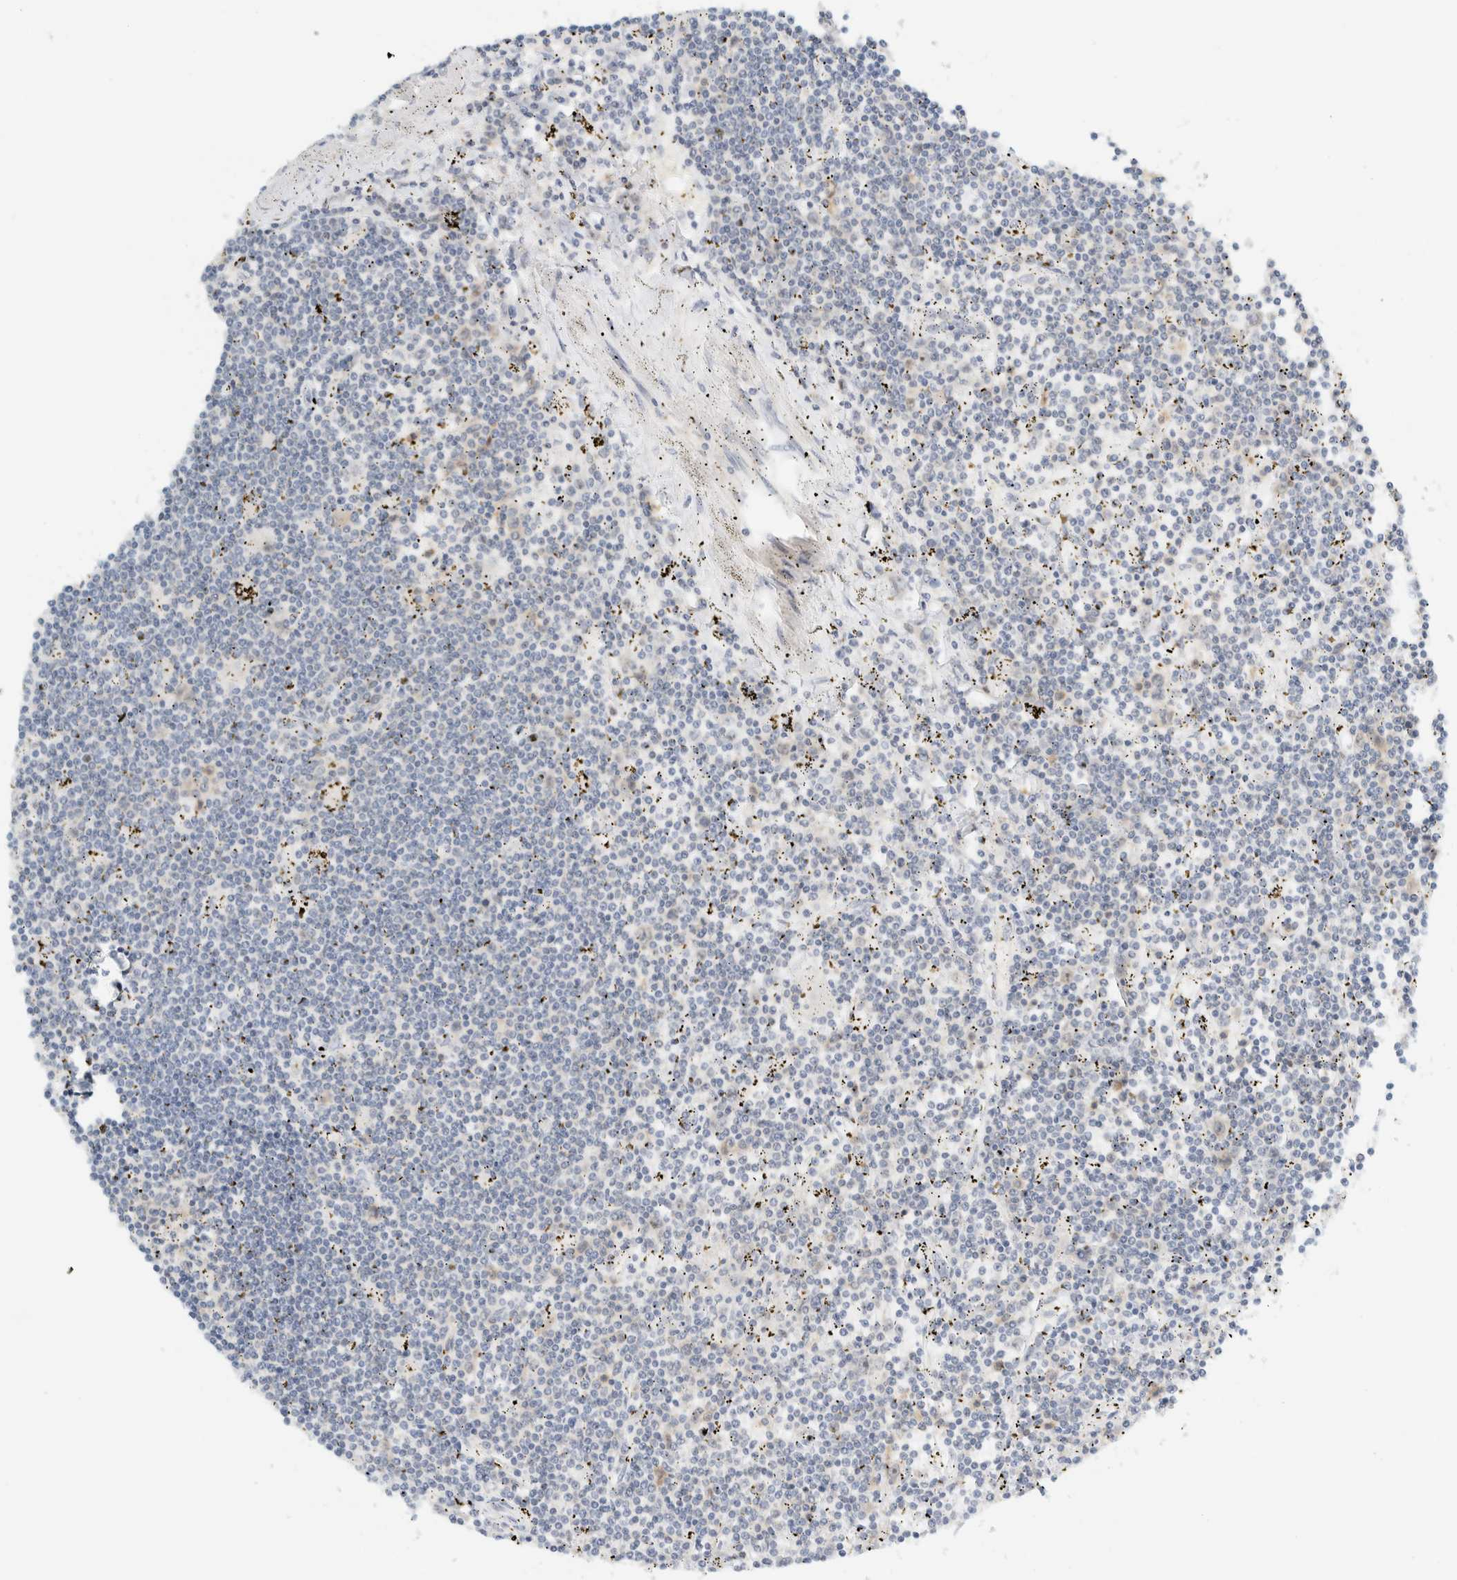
{"staining": {"intensity": "negative", "quantity": "none", "location": "none"}, "tissue": "lymphoma", "cell_type": "Tumor cells", "image_type": "cancer", "snomed": [{"axis": "morphology", "description": "Malignant lymphoma, non-Hodgkin's type, Low grade"}, {"axis": "topography", "description": "Spleen"}], "caption": "This is a photomicrograph of immunohistochemistry (IHC) staining of lymphoma, which shows no staining in tumor cells.", "gene": "NDE1", "patient": {"sex": "male", "age": 76}}